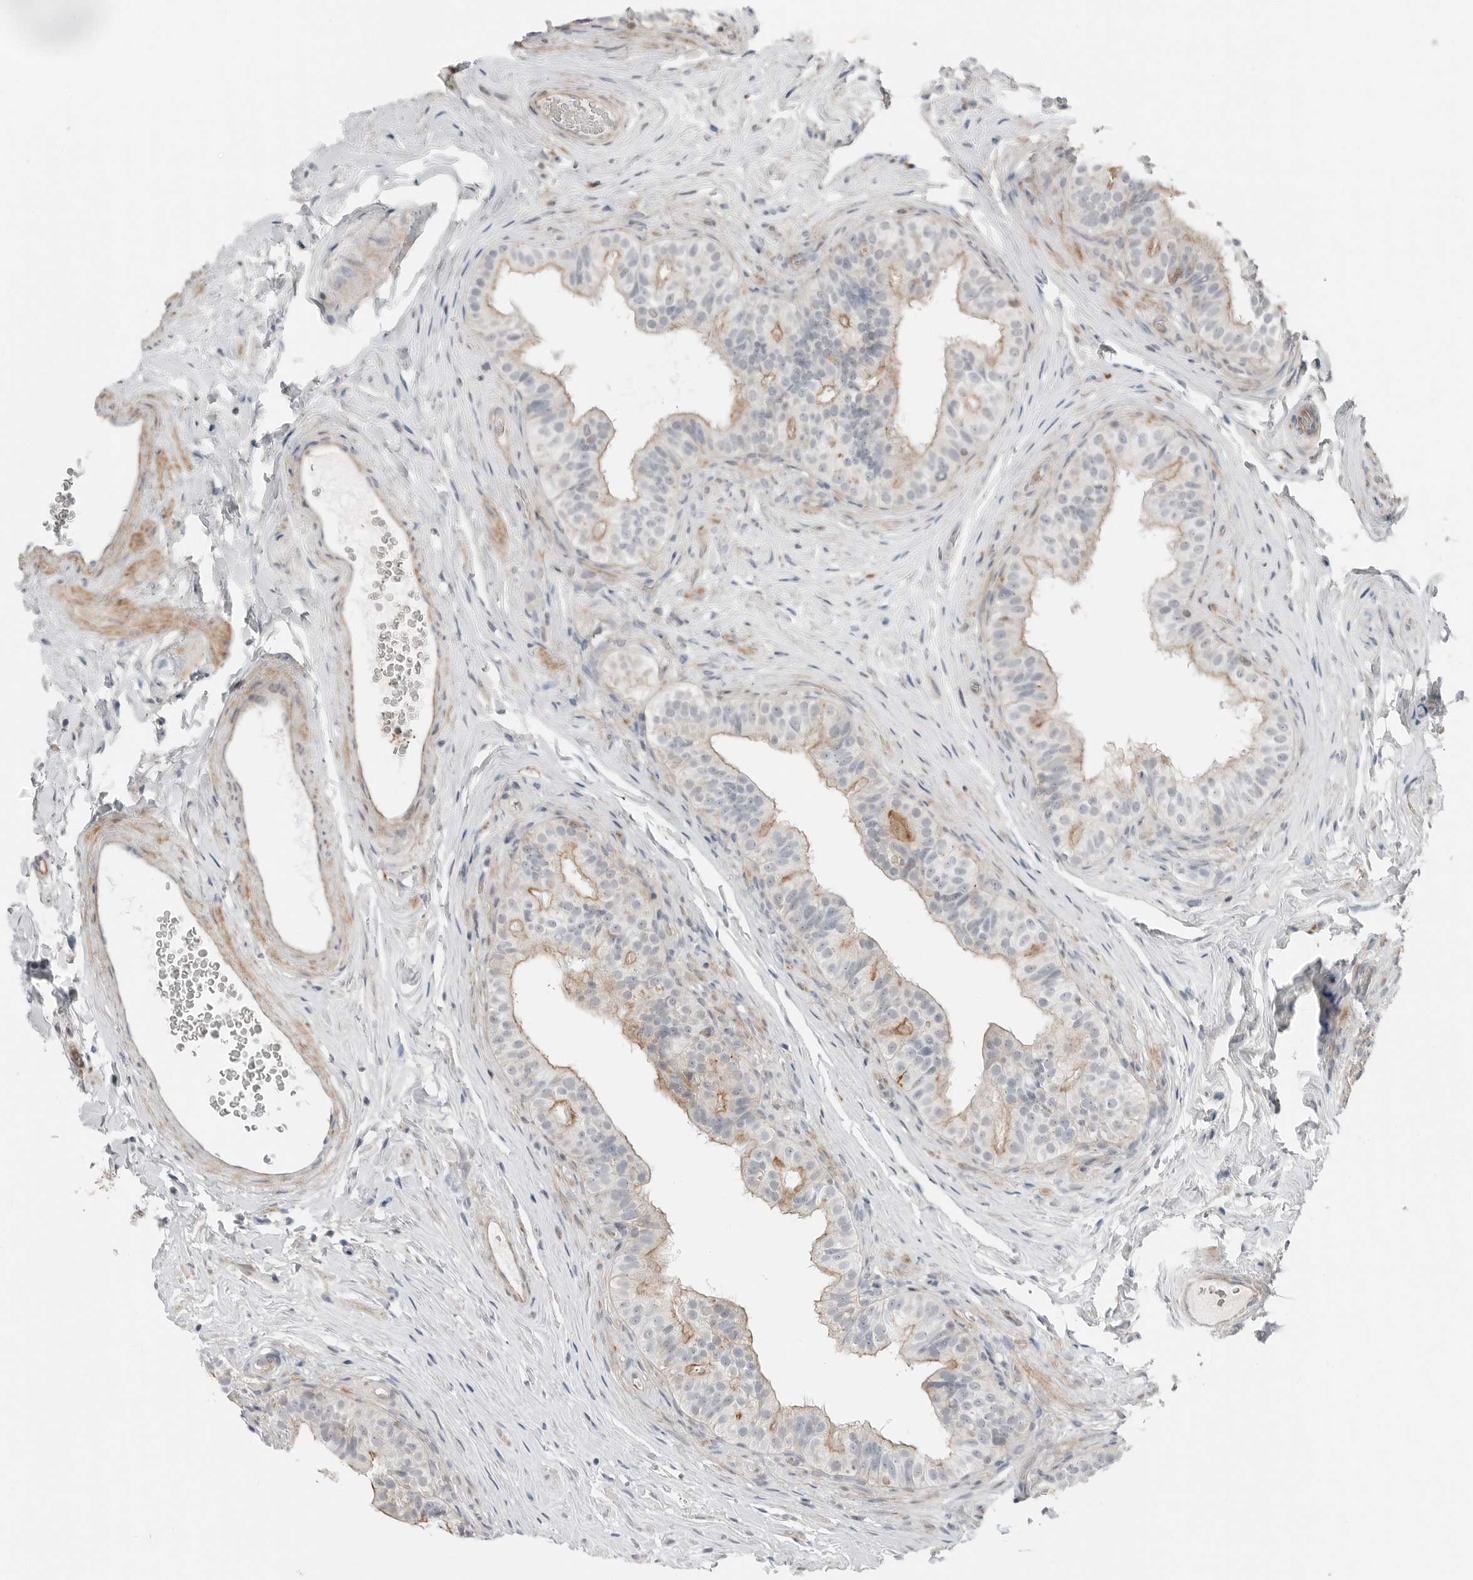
{"staining": {"intensity": "moderate", "quantity": "<25%", "location": "cytoplasmic/membranous"}, "tissue": "epididymis", "cell_type": "Glandular cells", "image_type": "normal", "snomed": [{"axis": "morphology", "description": "Normal tissue, NOS"}, {"axis": "topography", "description": "Epididymis"}], "caption": "An immunohistochemistry photomicrograph of benign tissue is shown. Protein staining in brown labels moderate cytoplasmic/membranous positivity in epididymis within glandular cells. The protein of interest is shown in brown color, while the nuclei are stained blue.", "gene": "LEFTY2", "patient": {"sex": "male", "age": 49}}